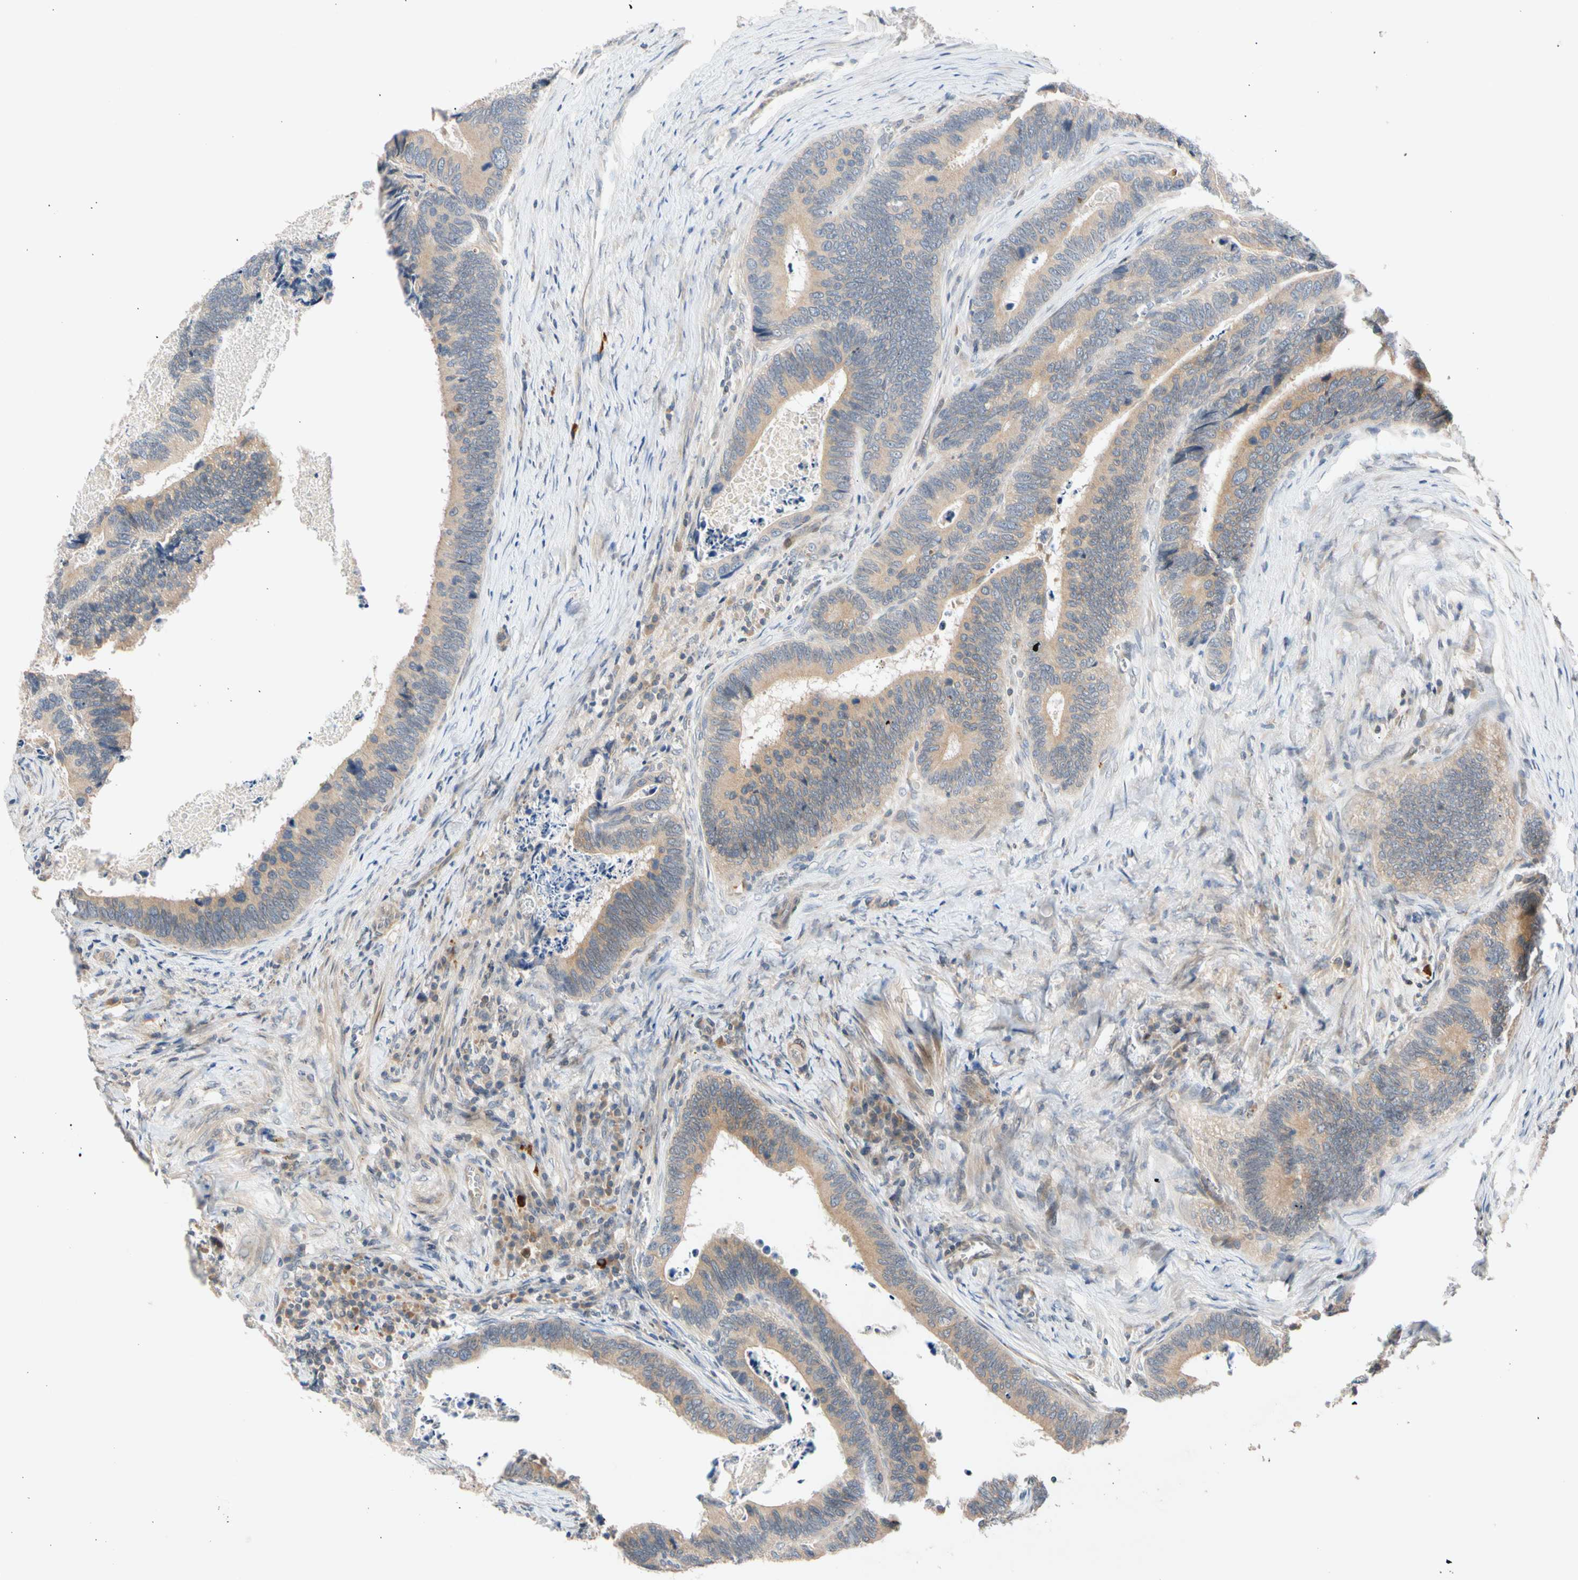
{"staining": {"intensity": "moderate", "quantity": ">75%", "location": "cytoplasmic/membranous"}, "tissue": "colorectal cancer", "cell_type": "Tumor cells", "image_type": "cancer", "snomed": [{"axis": "morphology", "description": "Adenocarcinoma, NOS"}, {"axis": "topography", "description": "Colon"}], "caption": "Colorectal cancer was stained to show a protein in brown. There is medium levels of moderate cytoplasmic/membranous positivity in approximately >75% of tumor cells. (DAB IHC, brown staining for protein, blue staining for nuclei).", "gene": "CNST", "patient": {"sex": "male", "age": 72}}